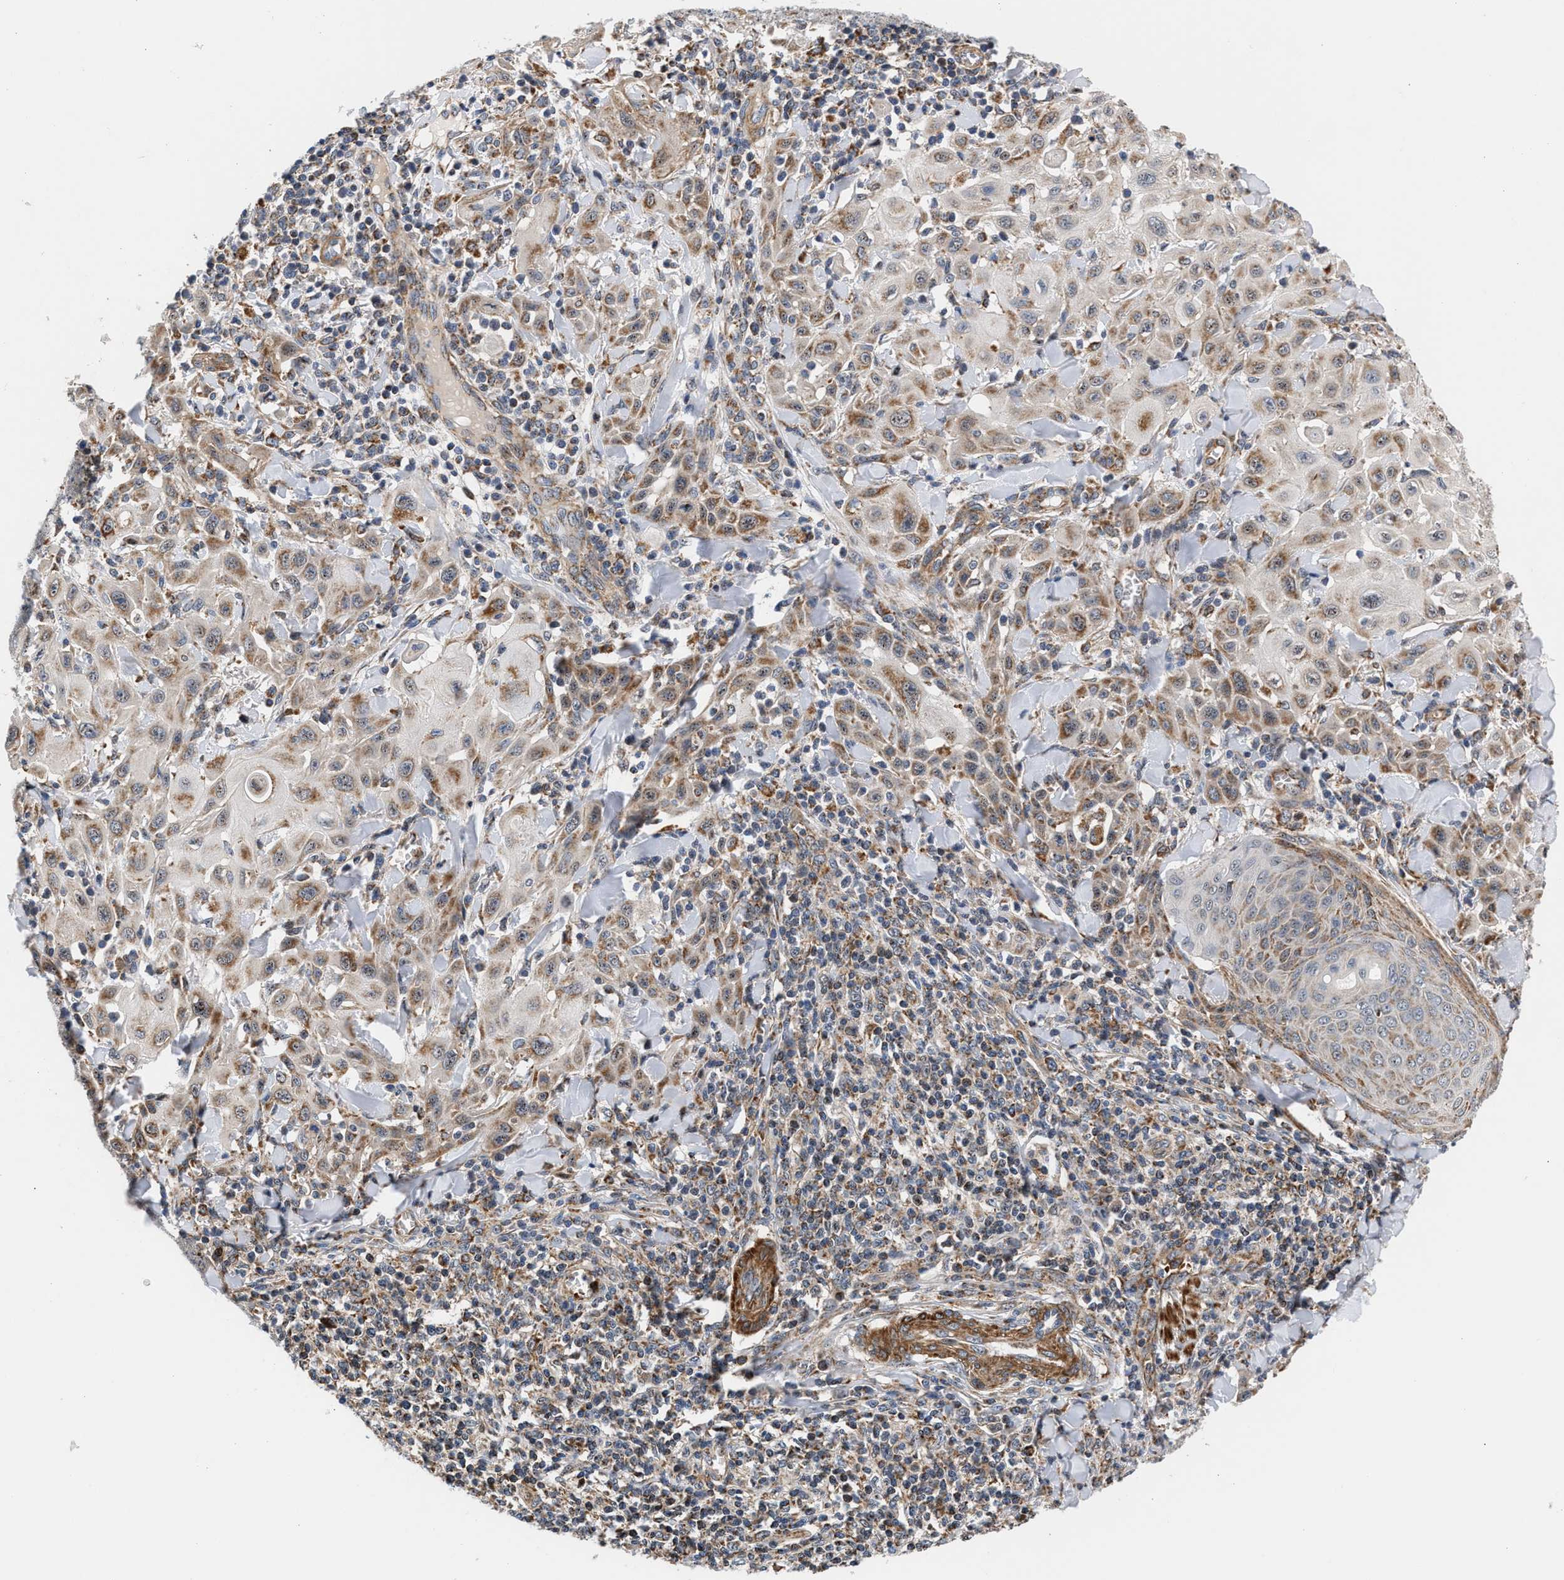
{"staining": {"intensity": "moderate", "quantity": ">75%", "location": "cytoplasmic/membranous"}, "tissue": "skin cancer", "cell_type": "Tumor cells", "image_type": "cancer", "snomed": [{"axis": "morphology", "description": "Squamous cell carcinoma, NOS"}, {"axis": "topography", "description": "Skin"}], "caption": "Brown immunohistochemical staining in squamous cell carcinoma (skin) reveals moderate cytoplasmic/membranous staining in about >75% of tumor cells.", "gene": "SGK1", "patient": {"sex": "male", "age": 24}}